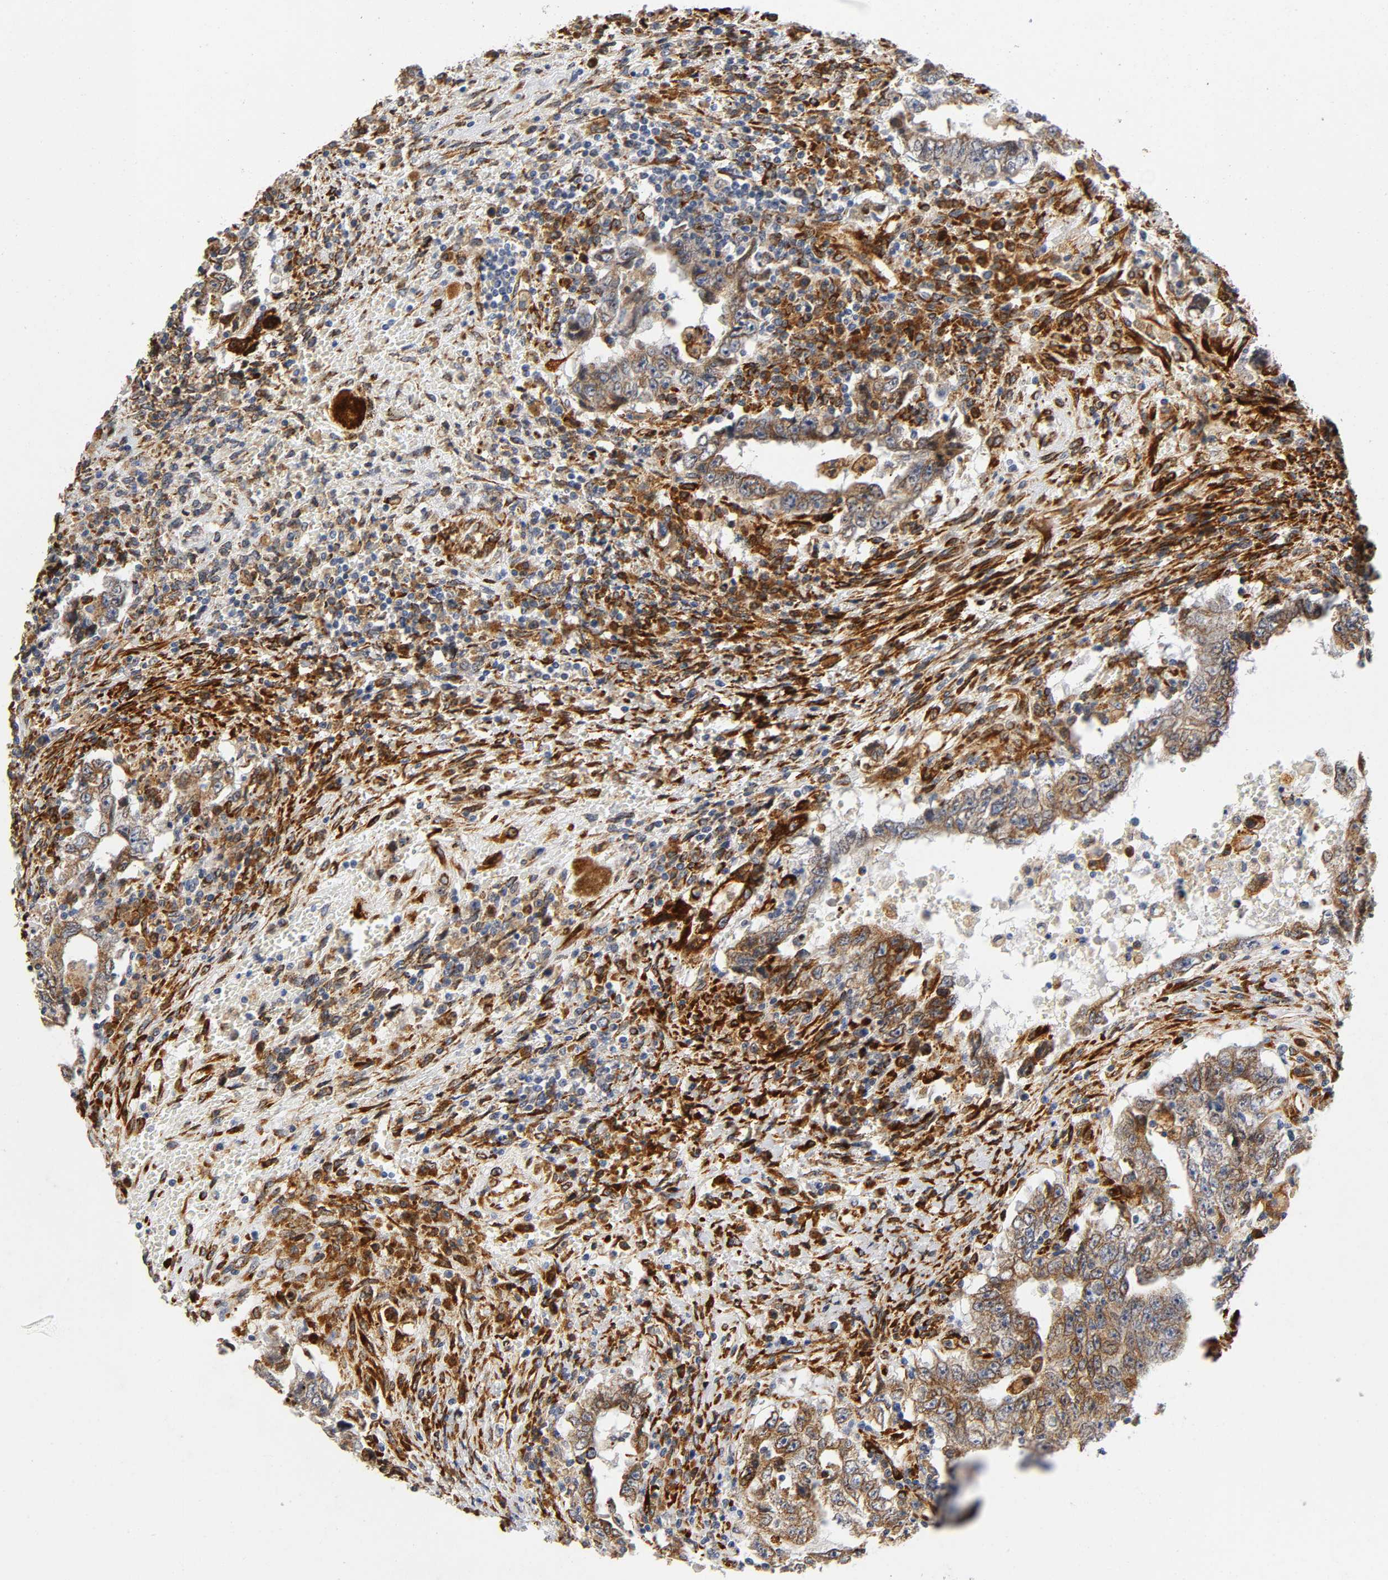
{"staining": {"intensity": "moderate", "quantity": ">75%", "location": "cytoplasmic/membranous"}, "tissue": "testis cancer", "cell_type": "Tumor cells", "image_type": "cancer", "snomed": [{"axis": "morphology", "description": "Carcinoma, Embryonal, NOS"}, {"axis": "topography", "description": "Testis"}], "caption": "Immunohistochemical staining of human embryonal carcinoma (testis) shows moderate cytoplasmic/membranous protein expression in about >75% of tumor cells.", "gene": "SOS2", "patient": {"sex": "male", "age": 26}}